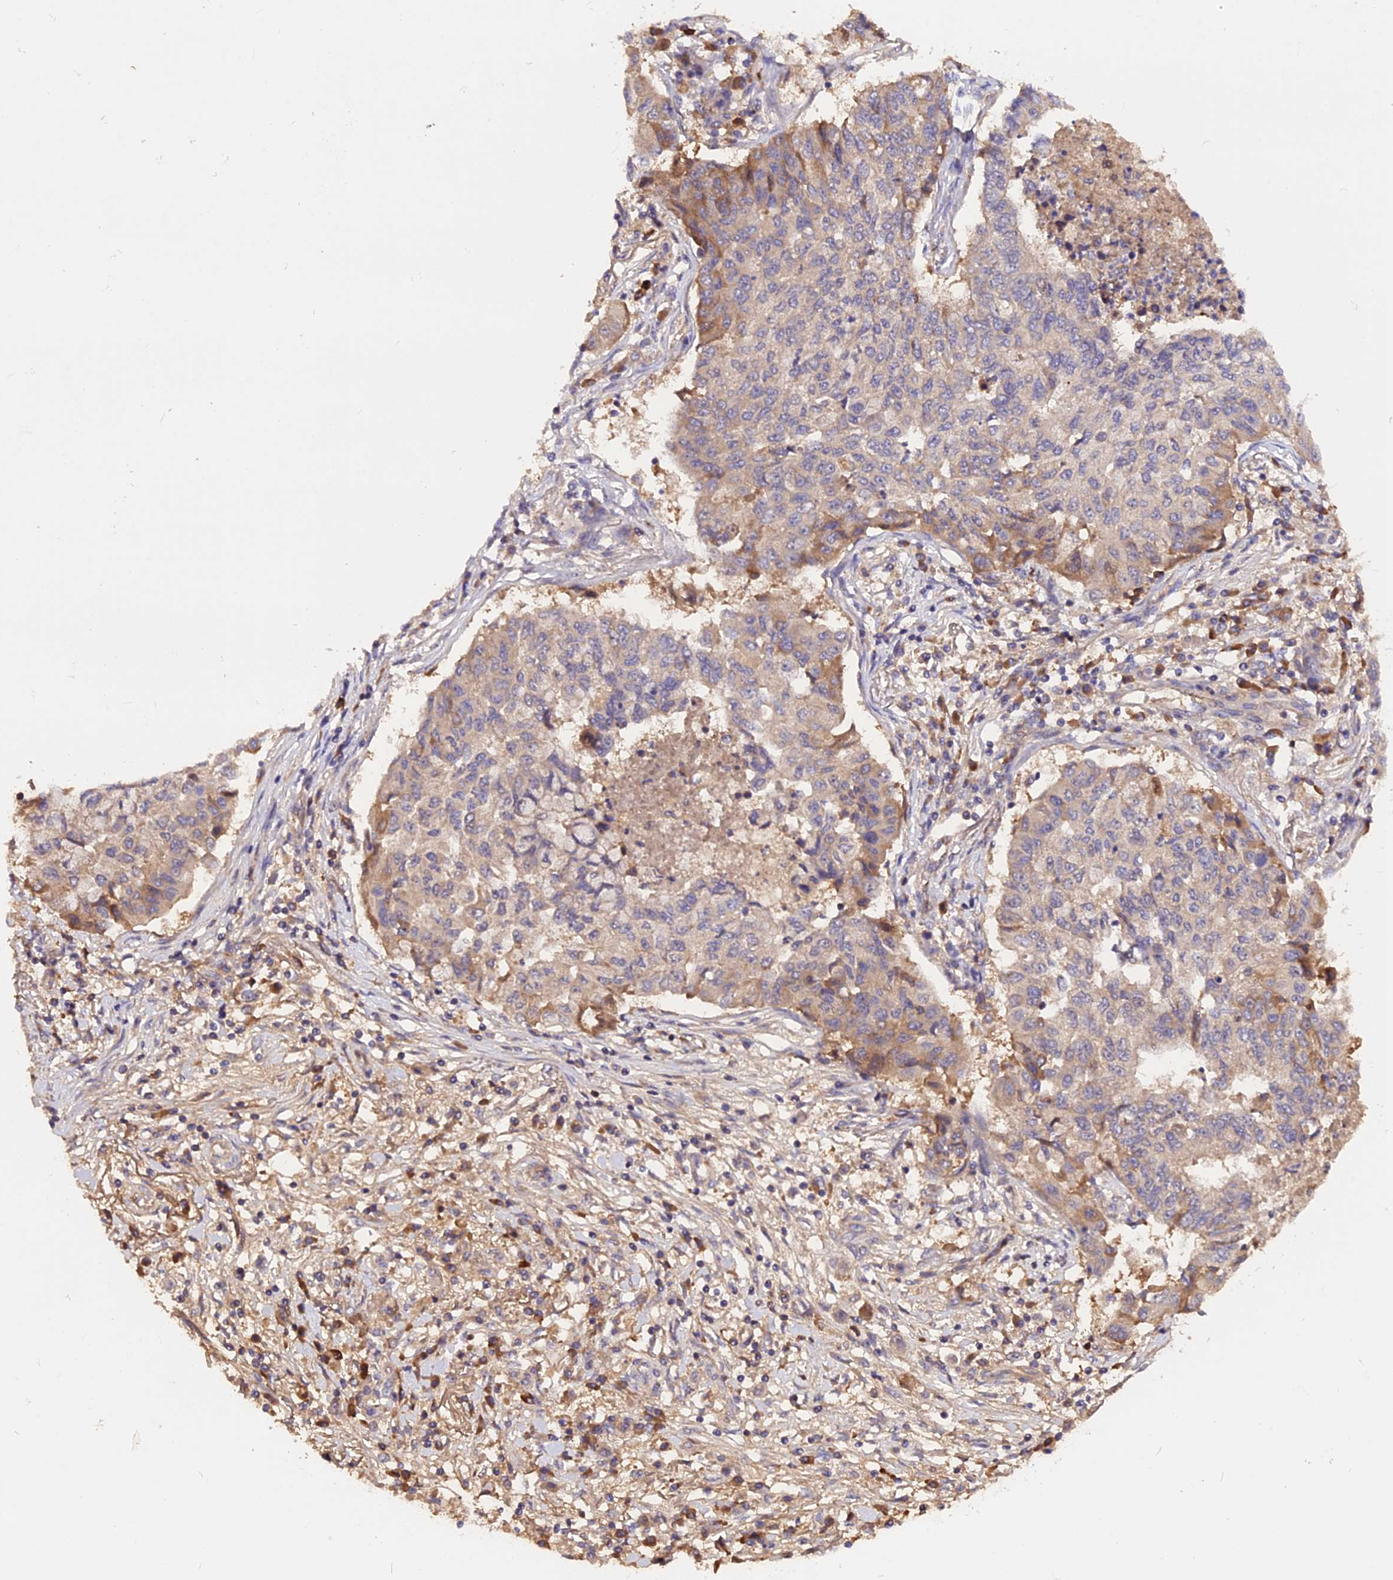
{"staining": {"intensity": "moderate", "quantity": "<25%", "location": "cytoplasmic/membranous"}, "tissue": "lung cancer", "cell_type": "Tumor cells", "image_type": "cancer", "snomed": [{"axis": "morphology", "description": "Squamous cell carcinoma, NOS"}, {"axis": "topography", "description": "Lung"}], "caption": "Human lung squamous cell carcinoma stained with a protein marker exhibits moderate staining in tumor cells.", "gene": "MARK4", "patient": {"sex": "male", "age": 74}}